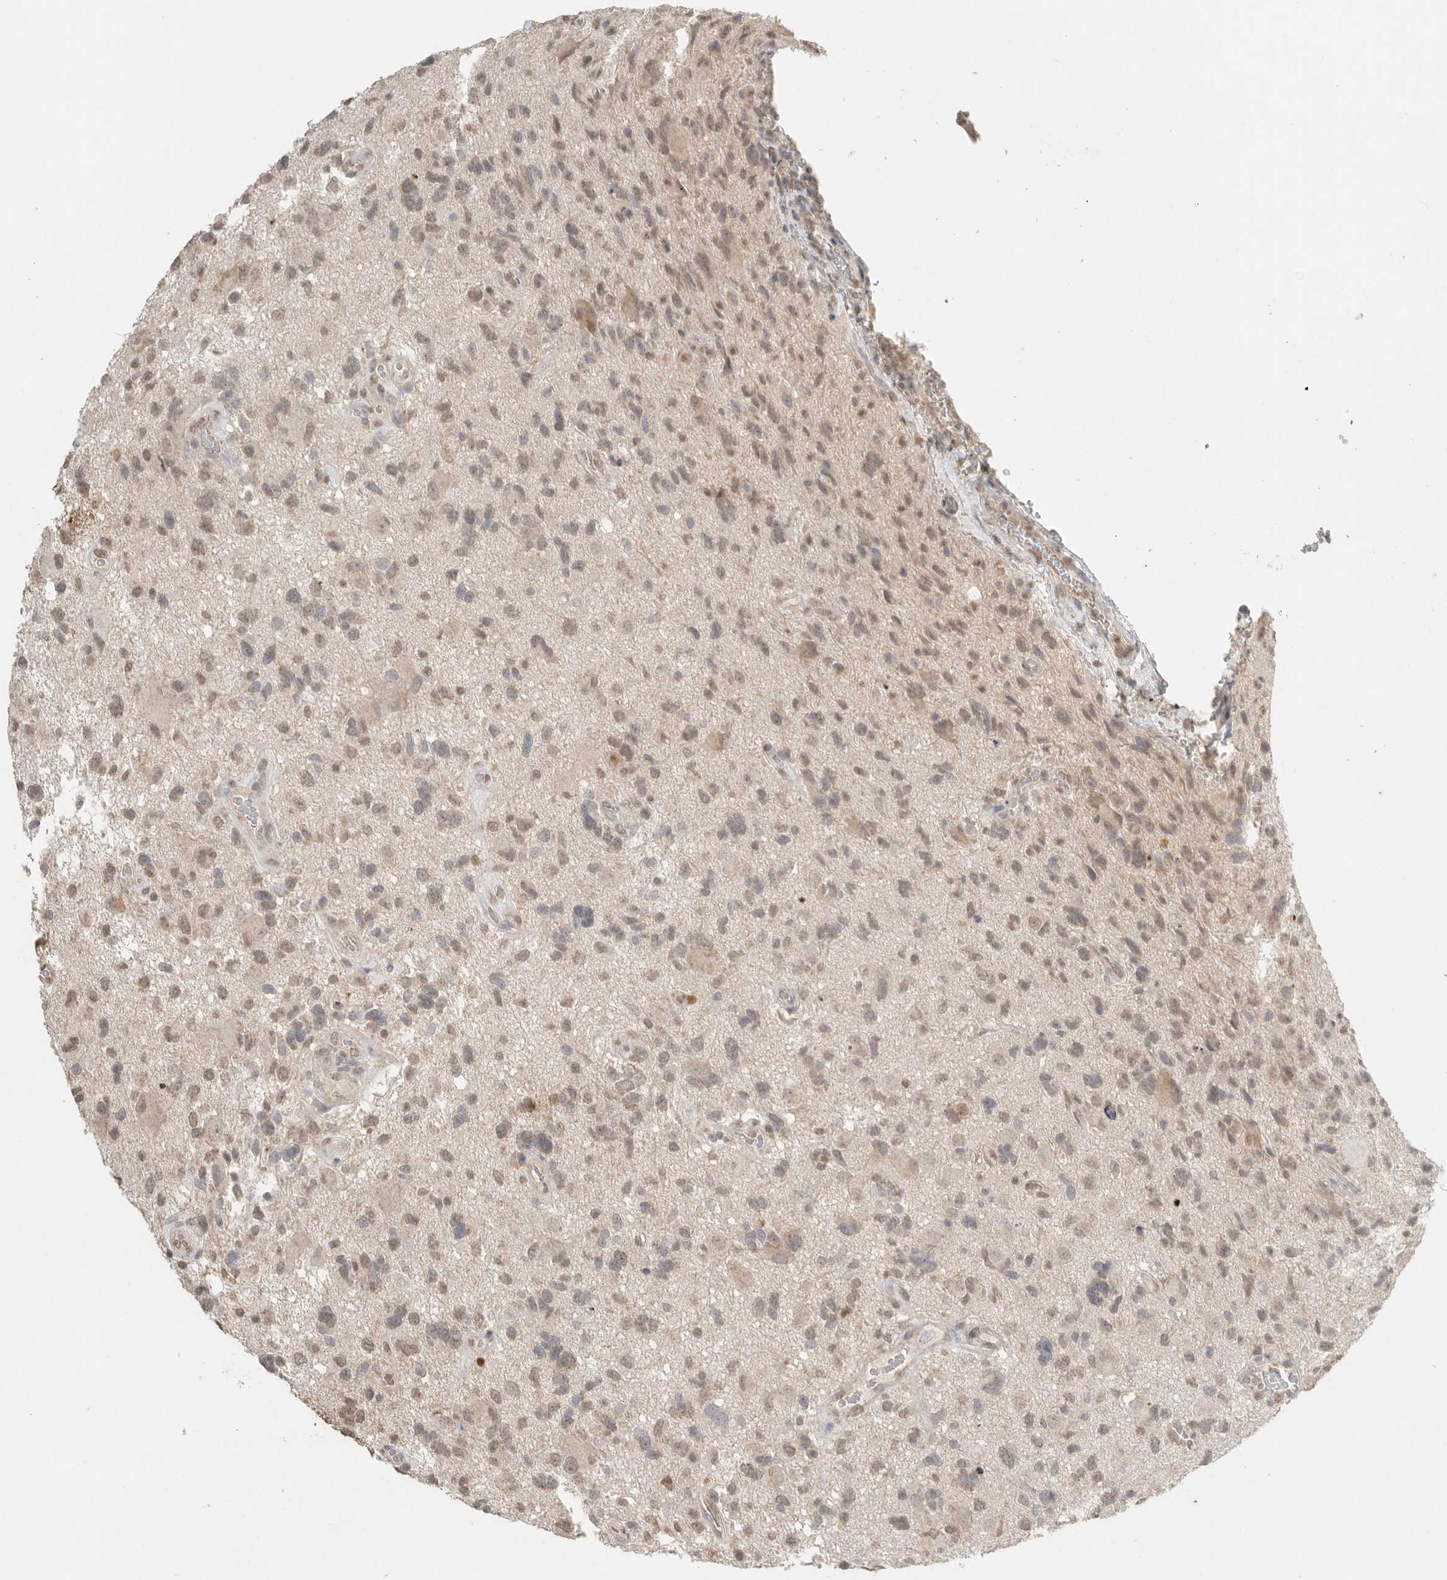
{"staining": {"intensity": "weak", "quantity": "25%-75%", "location": "cytoplasmic/membranous,nuclear"}, "tissue": "glioma", "cell_type": "Tumor cells", "image_type": "cancer", "snomed": [{"axis": "morphology", "description": "Glioma, malignant, High grade"}, {"axis": "topography", "description": "Brain"}], "caption": "Weak cytoplasmic/membranous and nuclear protein expression is seen in approximately 25%-75% of tumor cells in glioma.", "gene": "KLK5", "patient": {"sex": "male", "age": 33}}